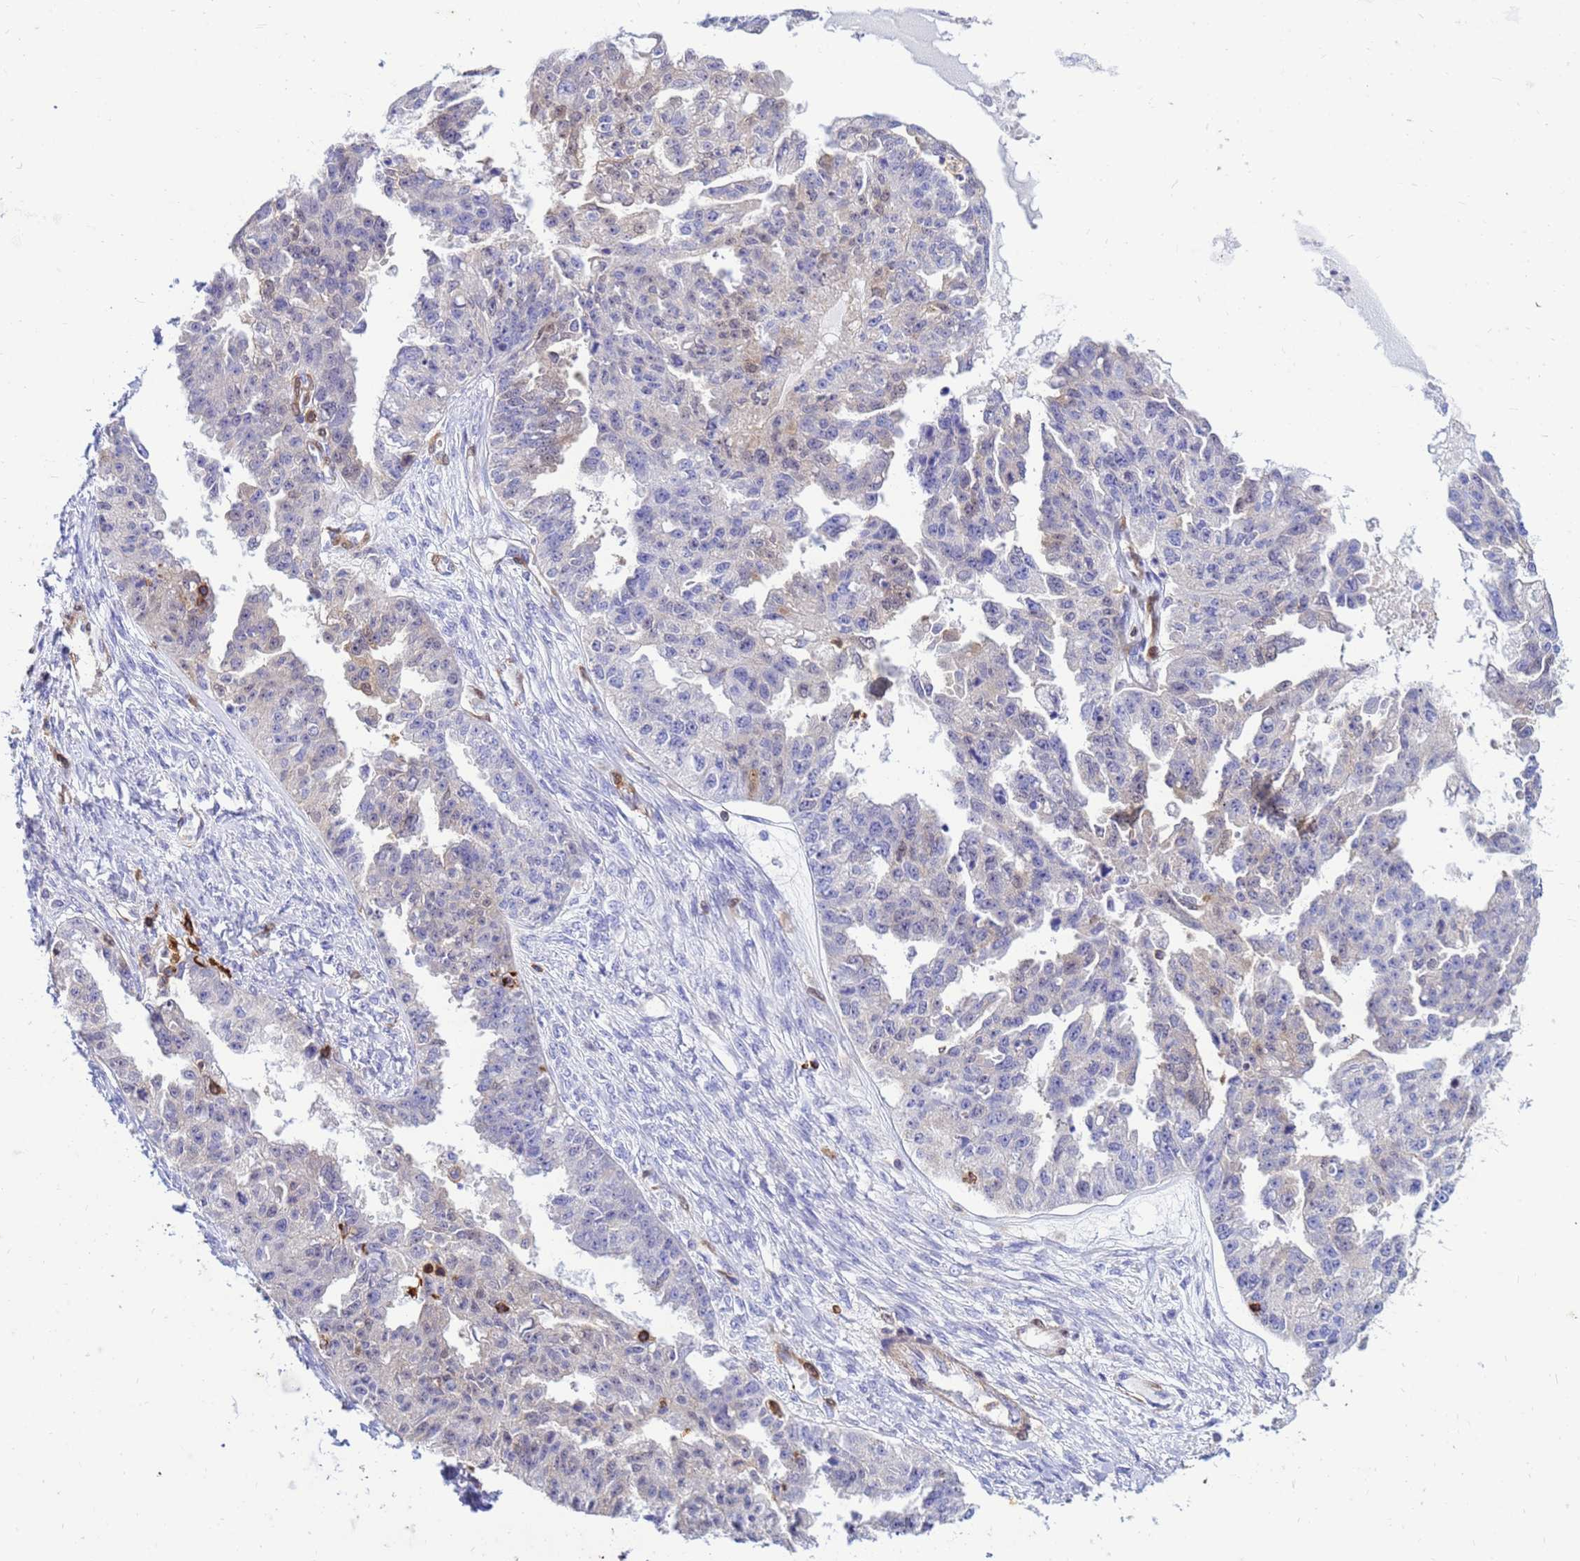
{"staining": {"intensity": "negative", "quantity": "none", "location": "none"}, "tissue": "ovarian cancer", "cell_type": "Tumor cells", "image_type": "cancer", "snomed": [{"axis": "morphology", "description": "Cystadenocarcinoma, serous, NOS"}, {"axis": "topography", "description": "Ovary"}], "caption": "This is an immunohistochemistry (IHC) histopathology image of serous cystadenocarcinoma (ovarian). There is no expression in tumor cells.", "gene": "DBNDD2", "patient": {"sex": "female", "age": 58}}